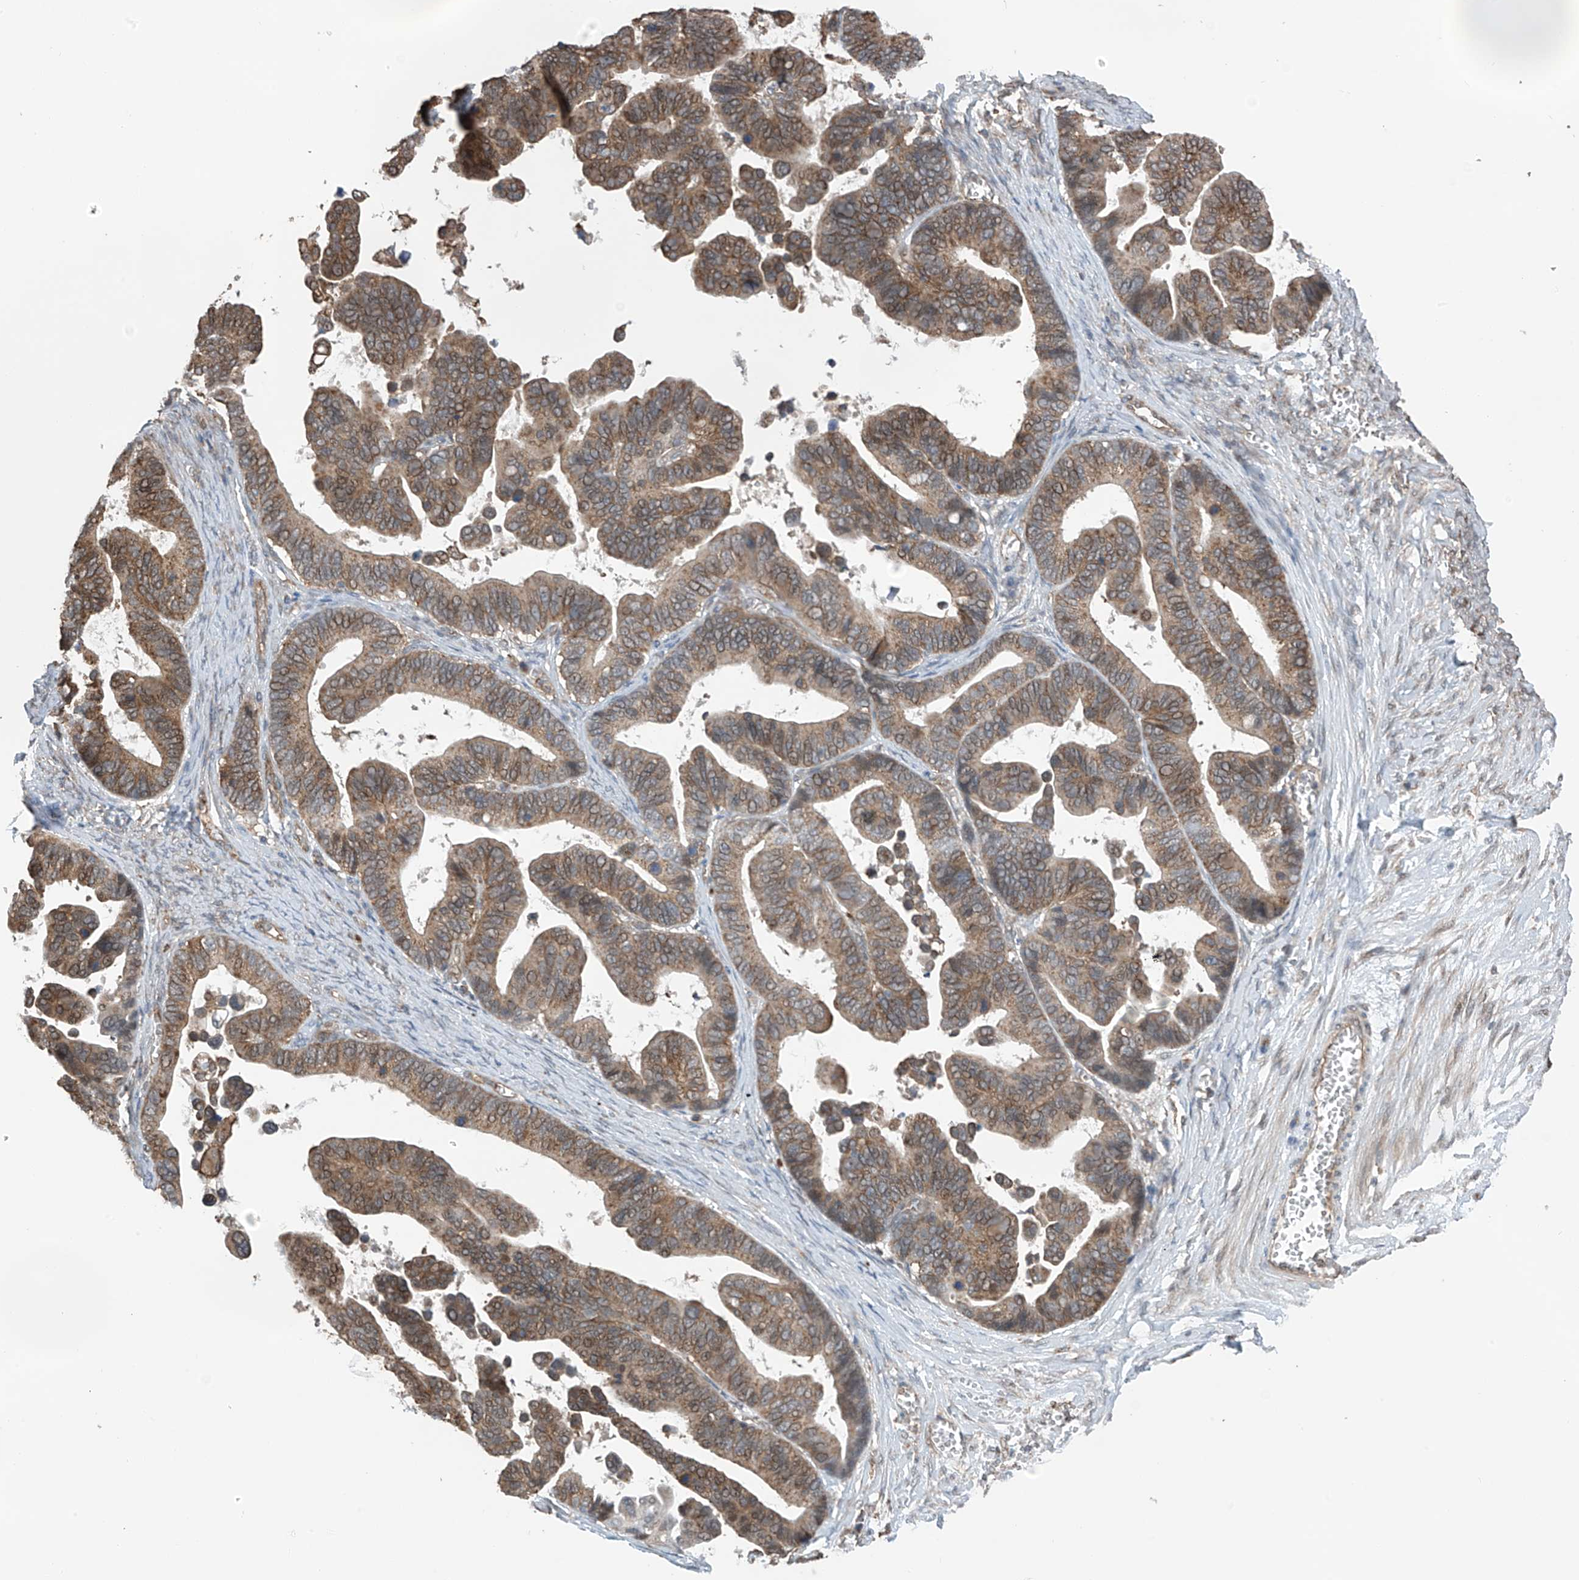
{"staining": {"intensity": "moderate", "quantity": ">75%", "location": "cytoplasmic/membranous"}, "tissue": "ovarian cancer", "cell_type": "Tumor cells", "image_type": "cancer", "snomed": [{"axis": "morphology", "description": "Cystadenocarcinoma, serous, NOS"}, {"axis": "topography", "description": "Ovary"}], "caption": "Approximately >75% of tumor cells in human serous cystadenocarcinoma (ovarian) reveal moderate cytoplasmic/membranous protein positivity as visualized by brown immunohistochemical staining.", "gene": "ZNF189", "patient": {"sex": "female", "age": 56}}